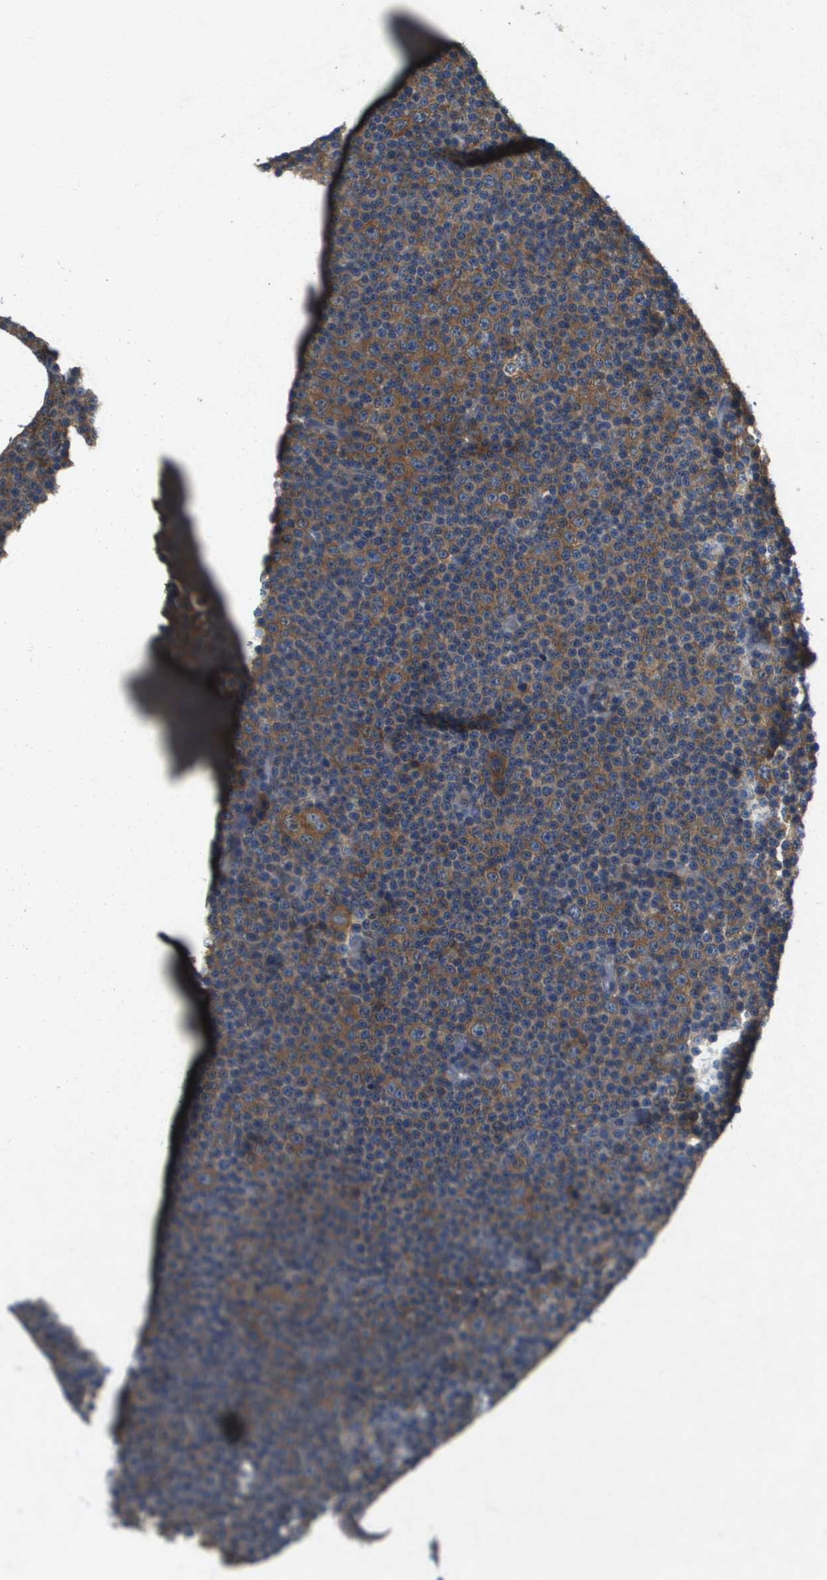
{"staining": {"intensity": "moderate", "quantity": ">75%", "location": "cytoplasmic/membranous"}, "tissue": "lymphoma", "cell_type": "Tumor cells", "image_type": "cancer", "snomed": [{"axis": "morphology", "description": "Malignant lymphoma, non-Hodgkin's type, Low grade"}, {"axis": "topography", "description": "Lymph node"}], "caption": "Human low-grade malignant lymphoma, non-Hodgkin's type stained for a protein (brown) reveals moderate cytoplasmic/membranous positive positivity in about >75% of tumor cells.", "gene": "PTPRT", "patient": {"sex": "female", "age": 67}}